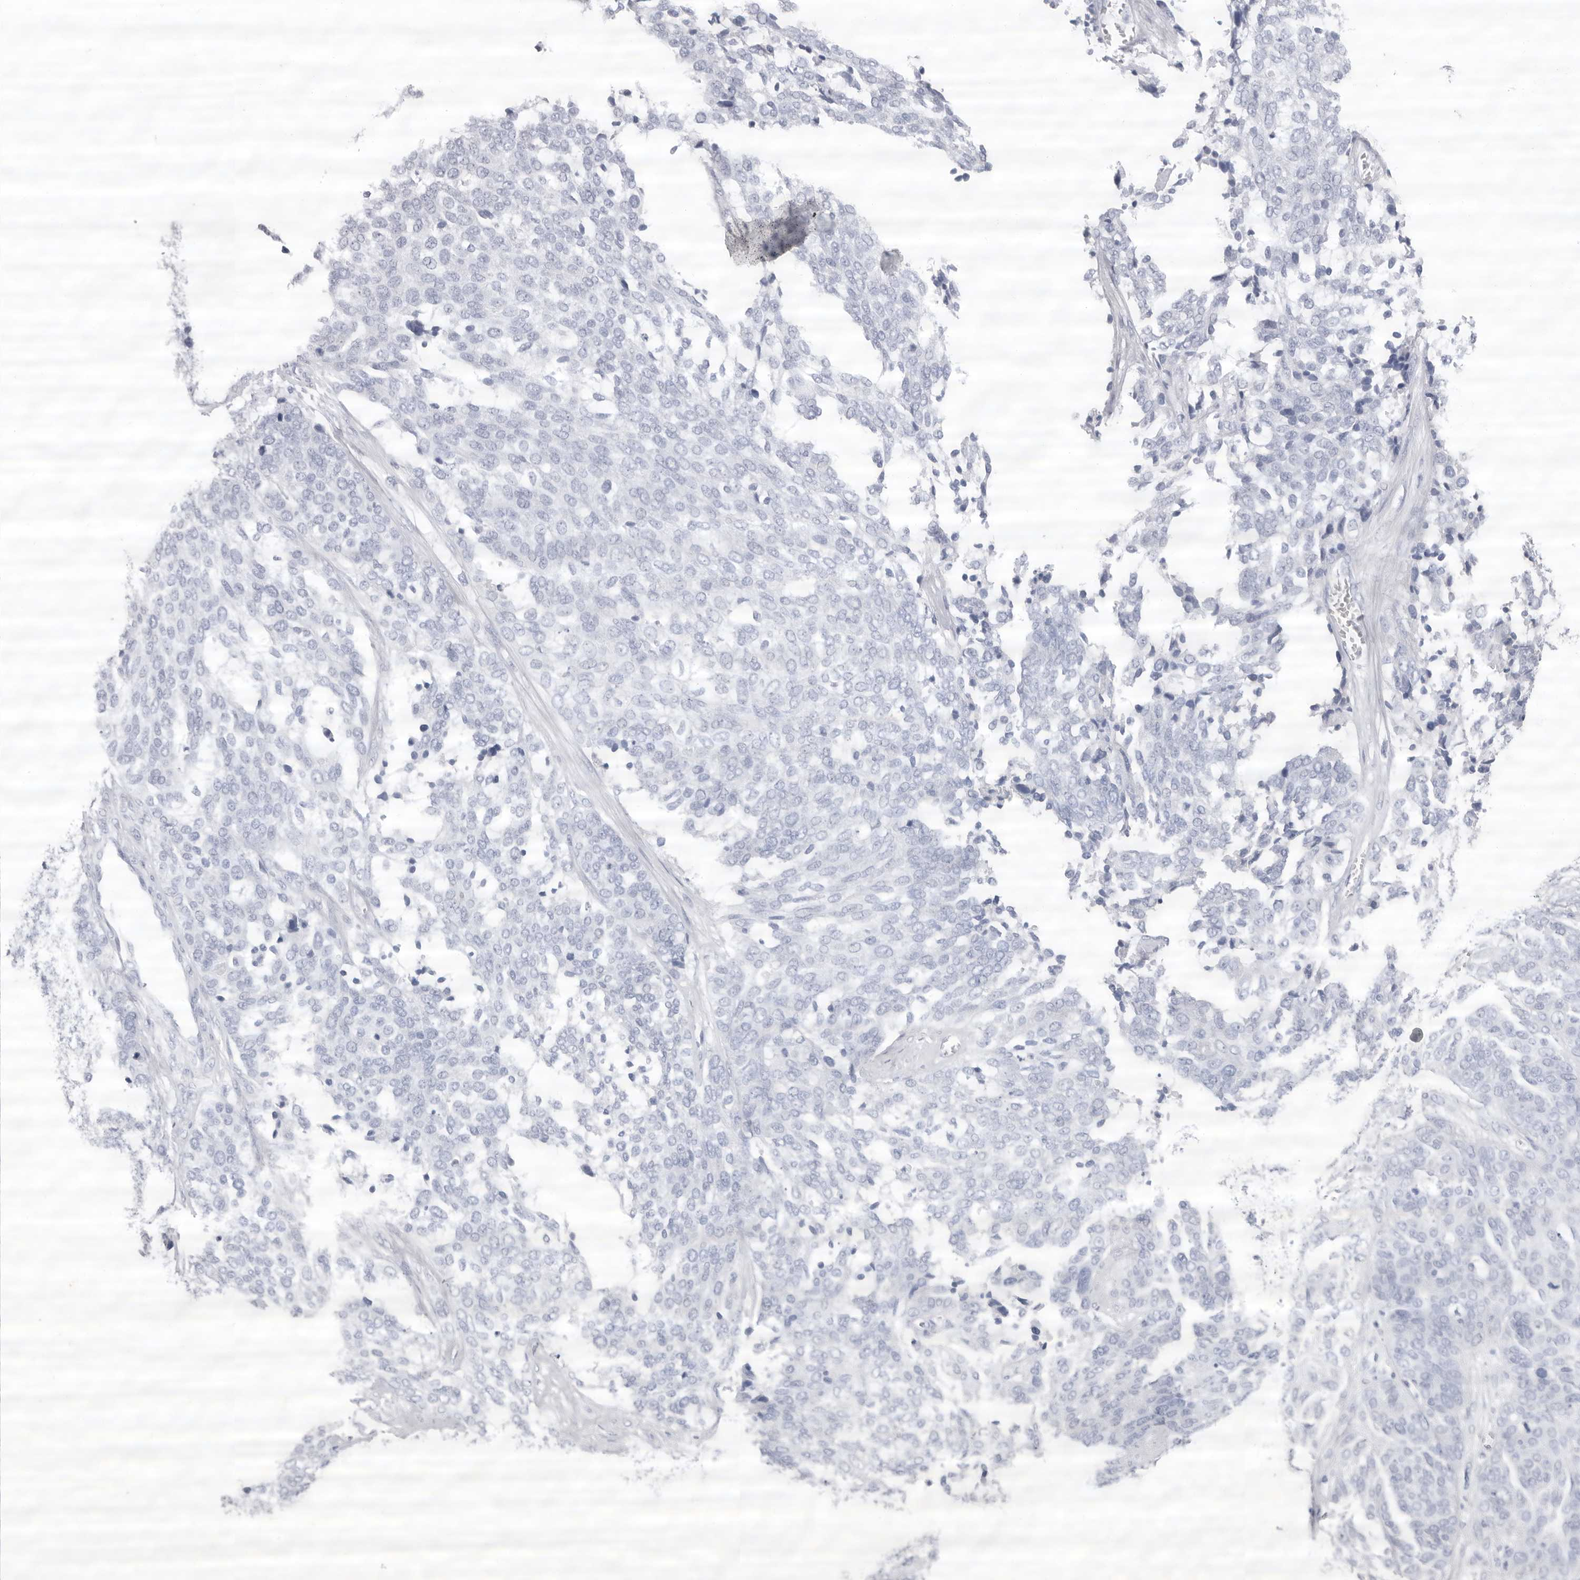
{"staining": {"intensity": "negative", "quantity": "none", "location": "none"}, "tissue": "ovarian cancer", "cell_type": "Tumor cells", "image_type": "cancer", "snomed": [{"axis": "morphology", "description": "Cystadenocarcinoma, serous, NOS"}, {"axis": "topography", "description": "Ovary"}], "caption": "A photomicrograph of human ovarian serous cystadenocarcinoma is negative for staining in tumor cells.", "gene": "LPO", "patient": {"sex": "female", "age": 44}}